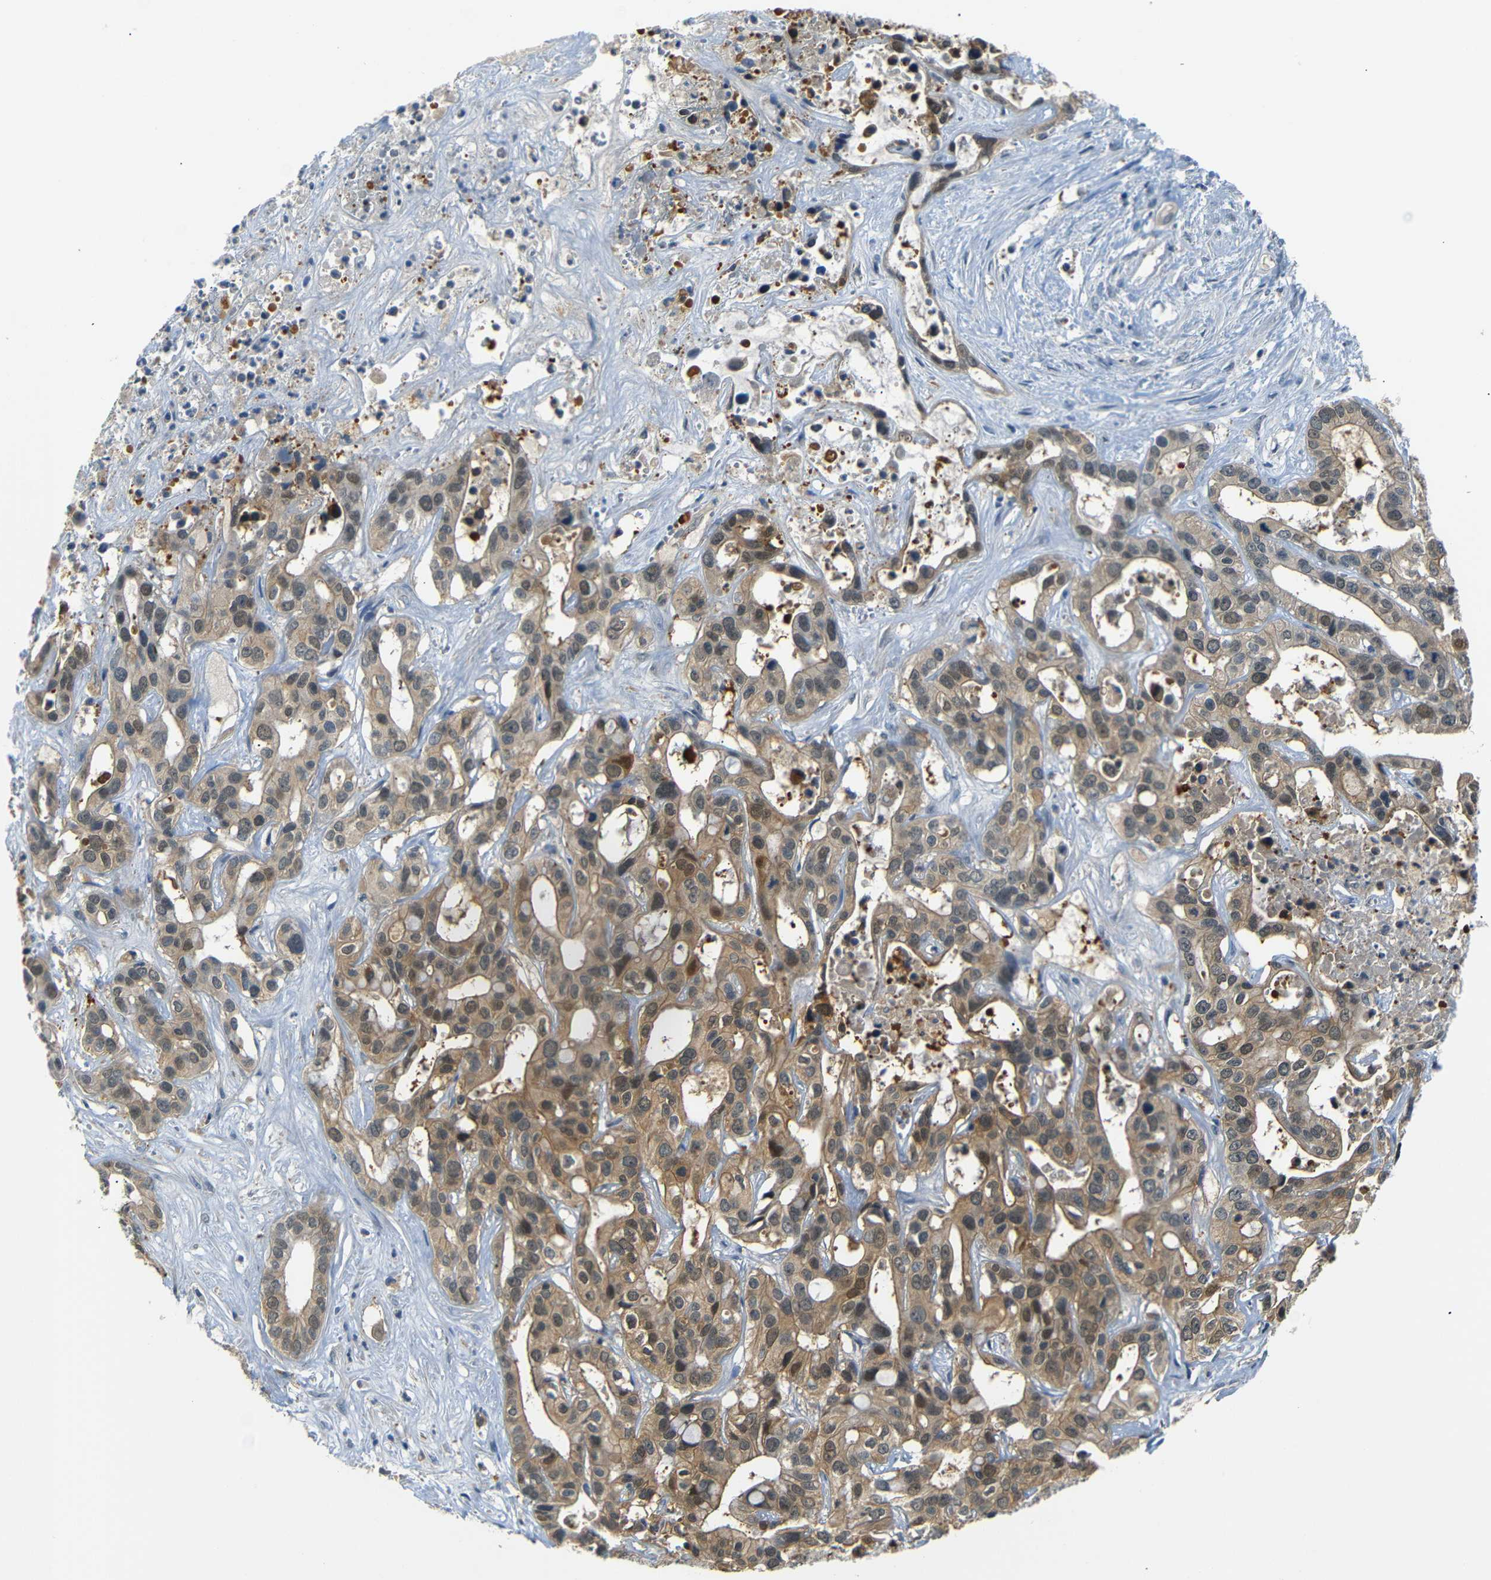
{"staining": {"intensity": "moderate", "quantity": ">75%", "location": "cytoplasmic/membranous"}, "tissue": "liver cancer", "cell_type": "Tumor cells", "image_type": "cancer", "snomed": [{"axis": "morphology", "description": "Cholangiocarcinoma"}, {"axis": "topography", "description": "Liver"}], "caption": "Human liver cancer (cholangiocarcinoma) stained with a protein marker exhibits moderate staining in tumor cells.", "gene": "SFN", "patient": {"sex": "female", "age": 65}}